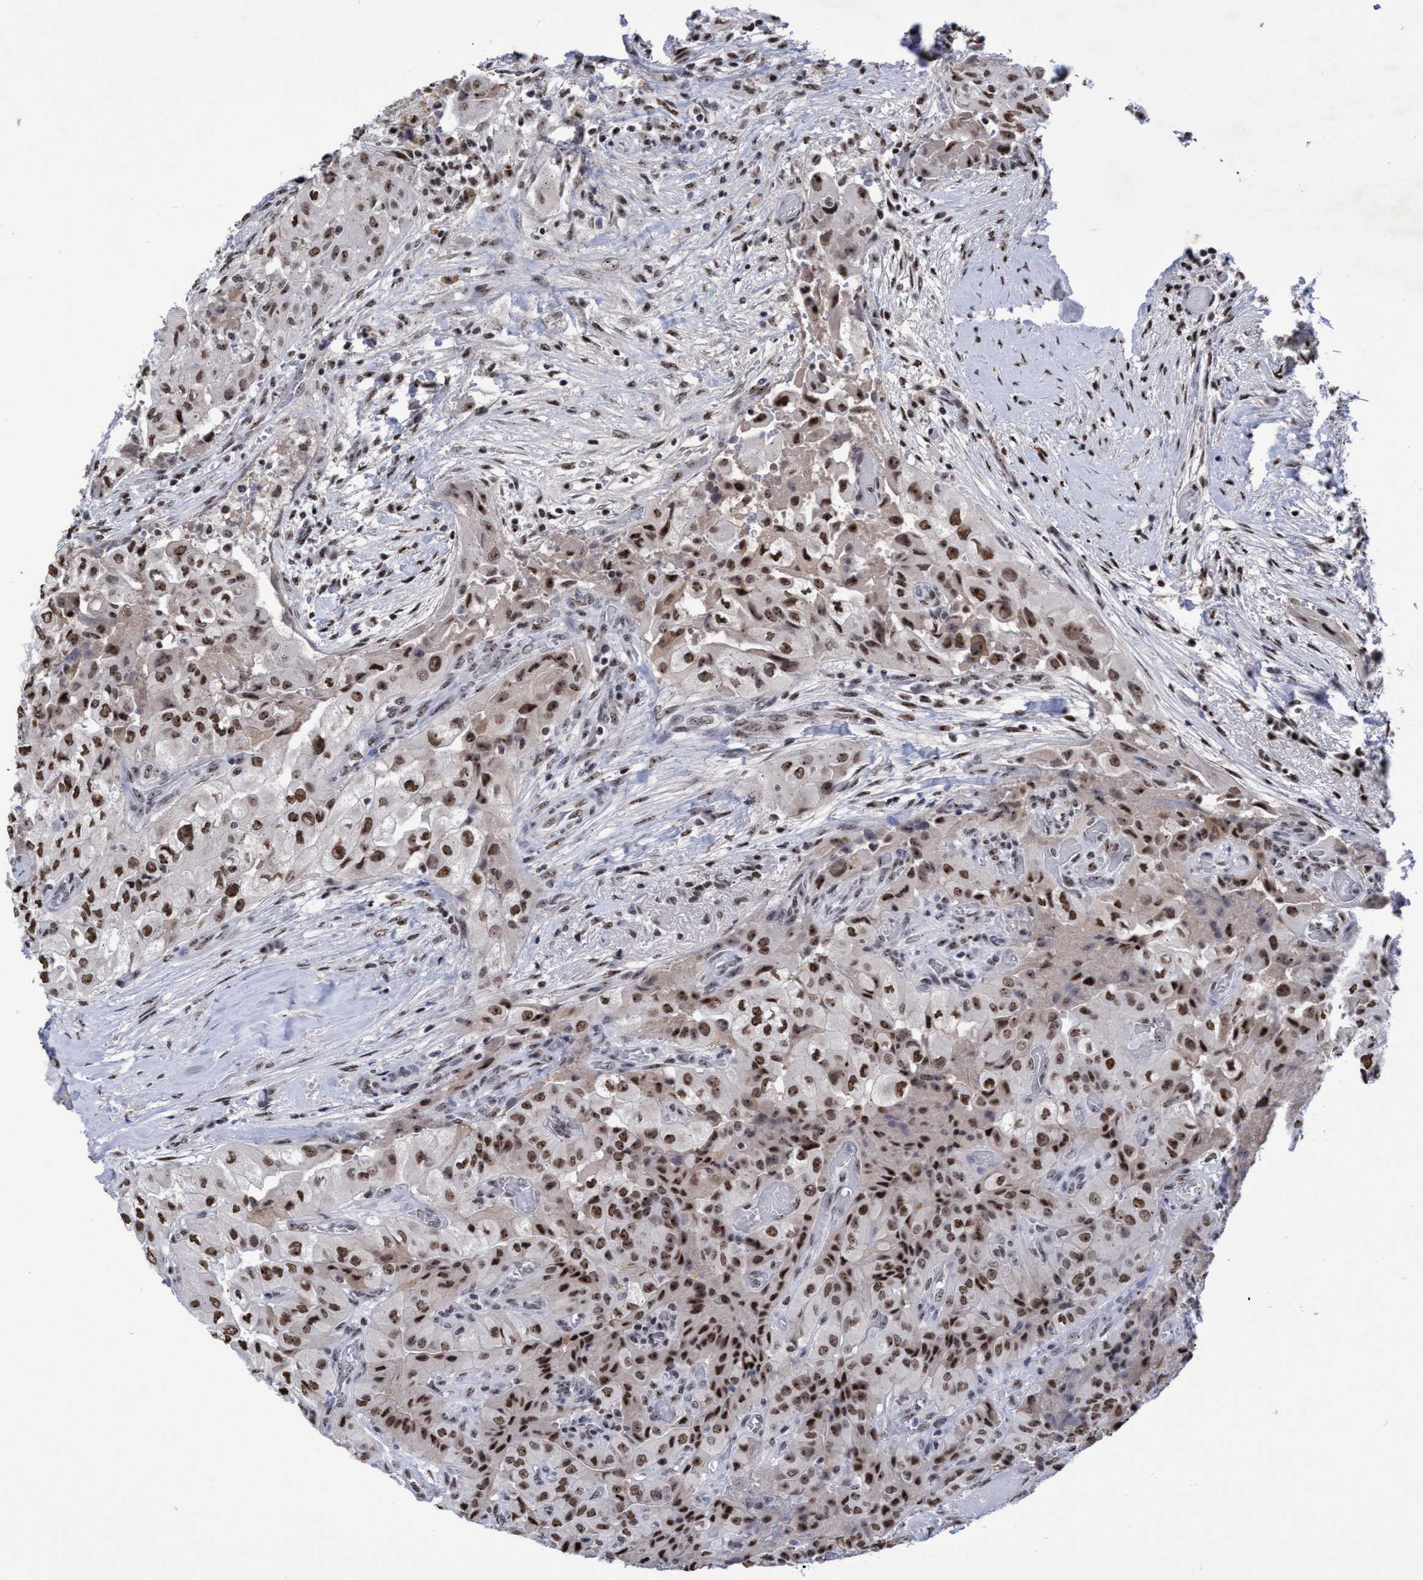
{"staining": {"intensity": "moderate", "quantity": ">75%", "location": "nuclear"}, "tissue": "thyroid cancer", "cell_type": "Tumor cells", "image_type": "cancer", "snomed": [{"axis": "morphology", "description": "Papillary adenocarcinoma, NOS"}, {"axis": "topography", "description": "Thyroid gland"}], "caption": "A histopathology image of human thyroid papillary adenocarcinoma stained for a protein displays moderate nuclear brown staining in tumor cells.", "gene": "EFCAB10", "patient": {"sex": "female", "age": 59}}